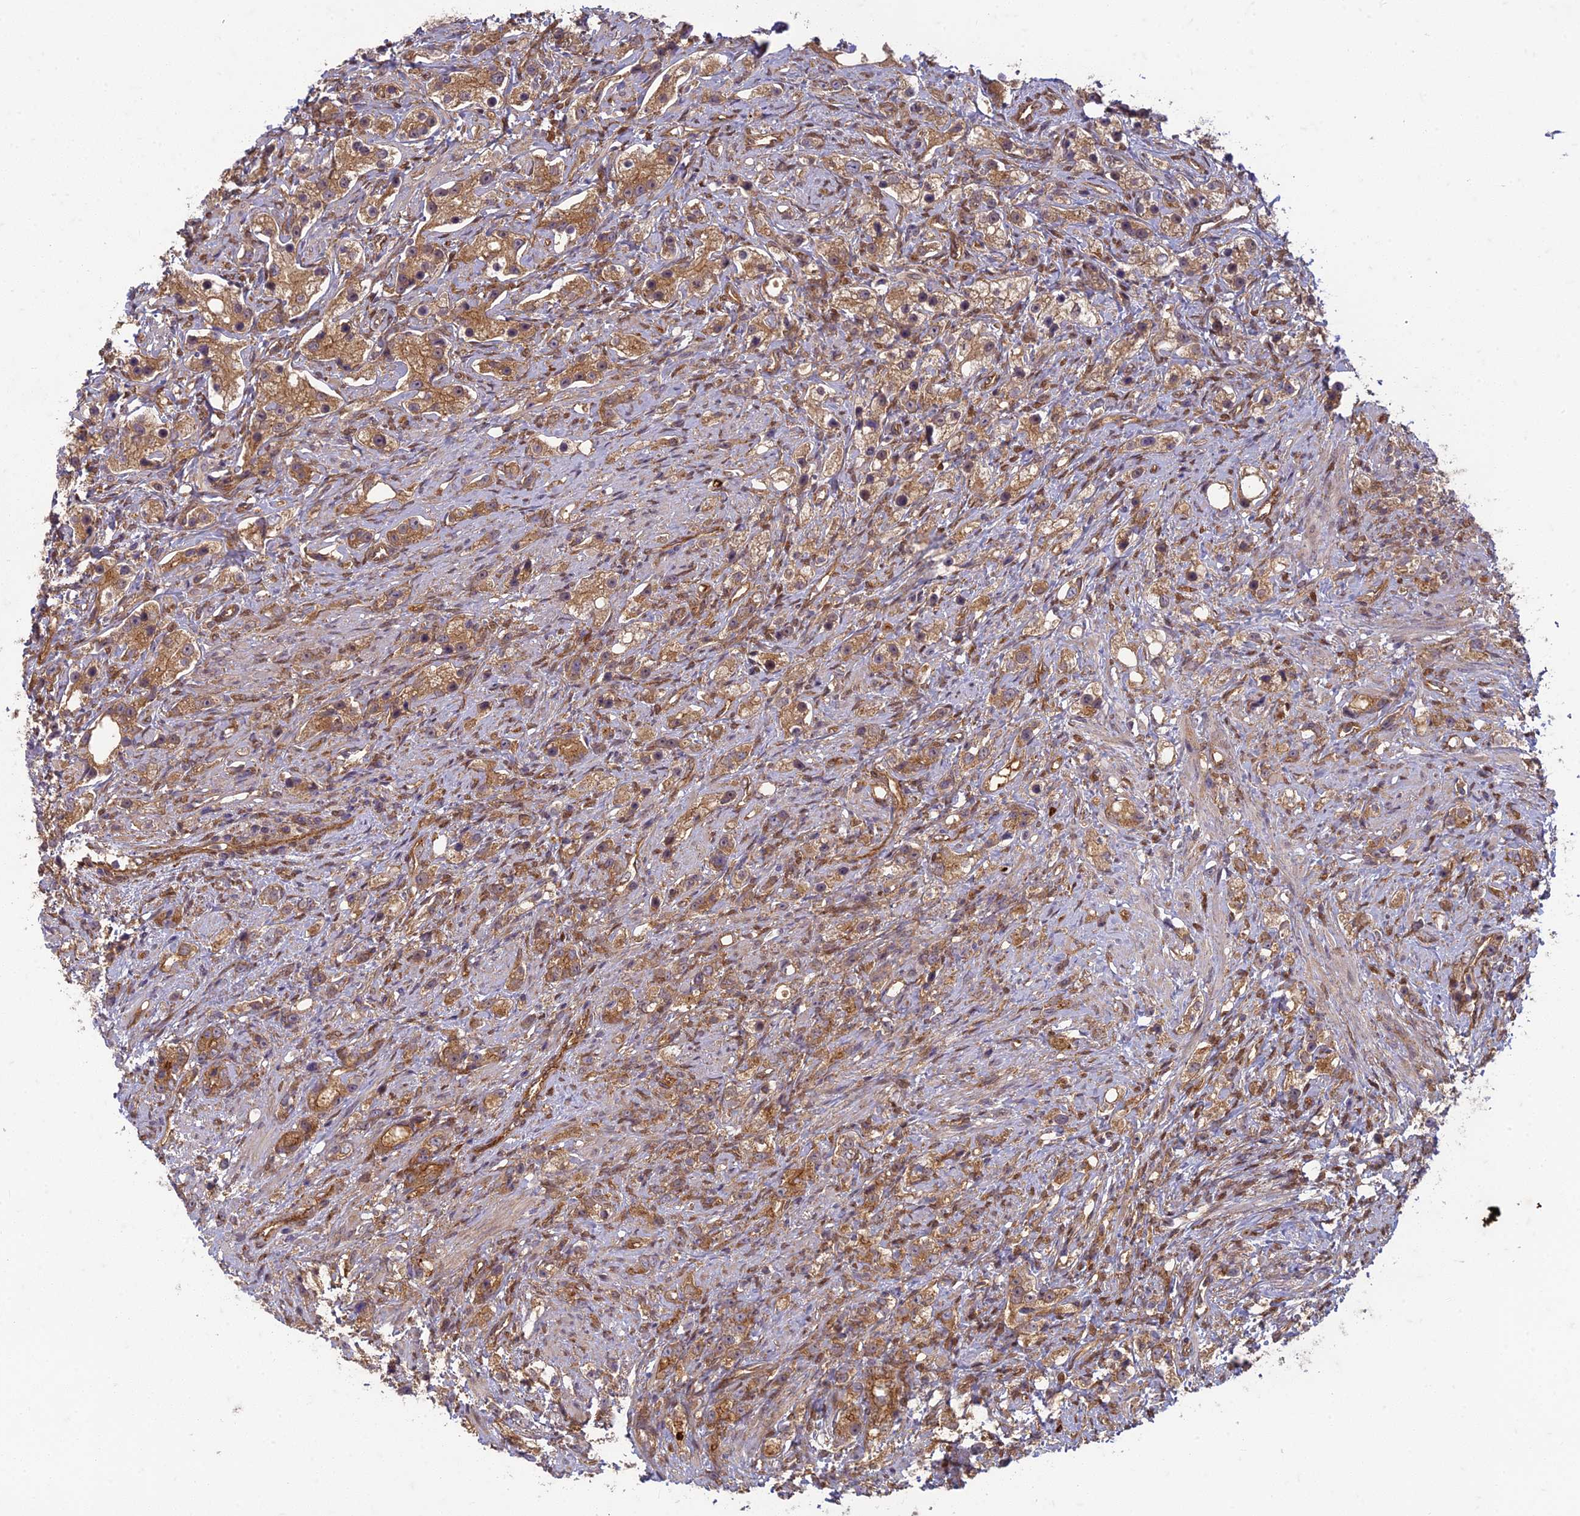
{"staining": {"intensity": "moderate", "quantity": ">75%", "location": "cytoplasmic/membranous"}, "tissue": "prostate cancer", "cell_type": "Tumor cells", "image_type": "cancer", "snomed": [{"axis": "morphology", "description": "Adenocarcinoma, High grade"}, {"axis": "topography", "description": "Prostate"}], "caption": "High-magnification brightfield microscopy of prostate cancer (high-grade adenocarcinoma) stained with DAB (brown) and counterstained with hematoxylin (blue). tumor cells exhibit moderate cytoplasmic/membranous expression is identified in about>75% of cells. (brown staining indicates protein expression, while blue staining denotes nuclei).", "gene": "TCF25", "patient": {"sex": "male", "age": 63}}